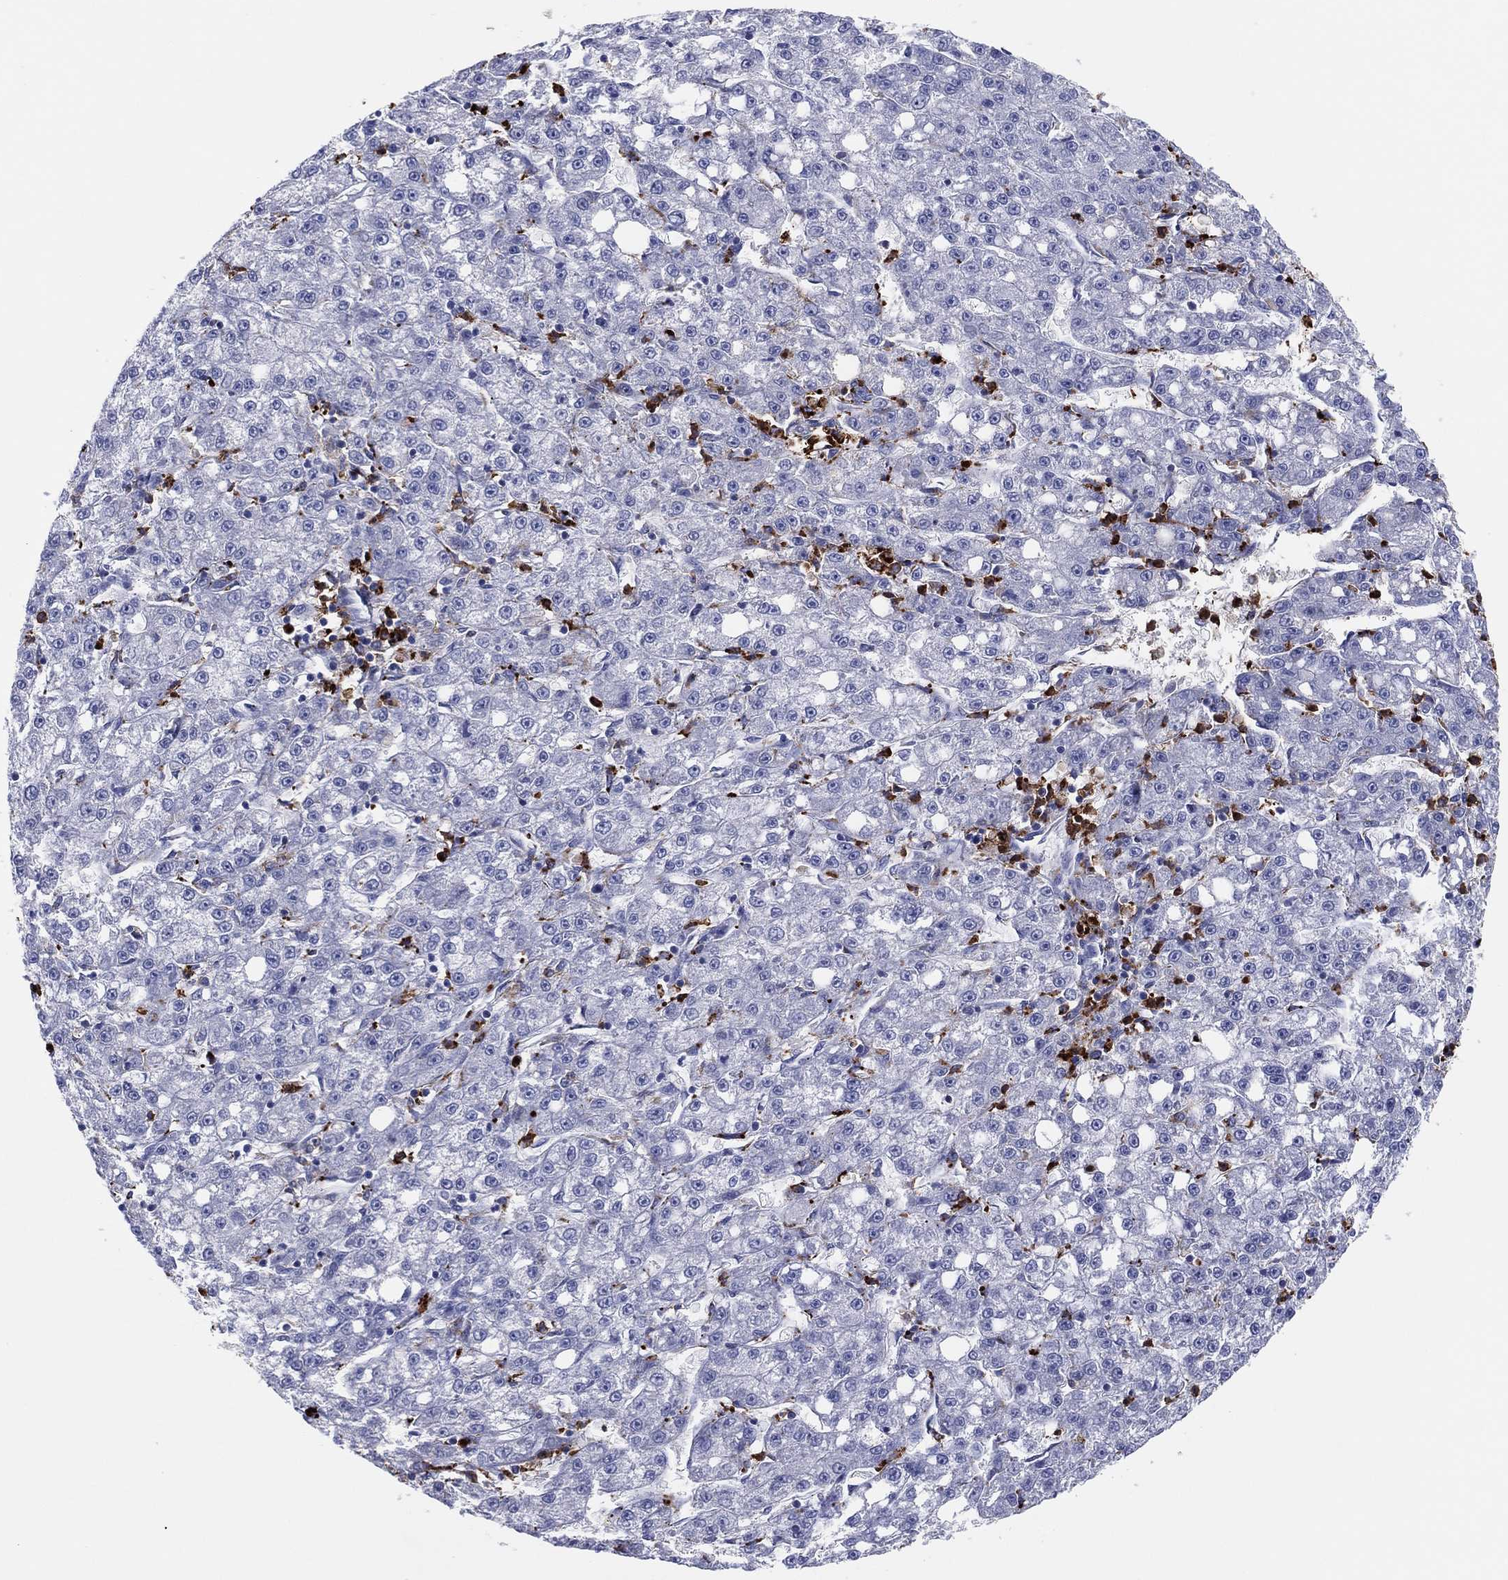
{"staining": {"intensity": "negative", "quantity": "none", "location": "none"}, "tissue": "liver cancer", "cell_type": "Tumor cells", "image_type": "cancer", "snomed": [{"axis": "morphology", "description": "Carcinoma, Hepatocellular, NOS"}, {"axis": "topography", "description": "Liver"}], "caption": "This is an immunohistochemistry (IHC) micrograph of human liver cancer (hepatocellular carcinoma). There is no staining in tumor cells.", "gene": "PLAC8", "patient": {"sex": "female", "age": 65}}